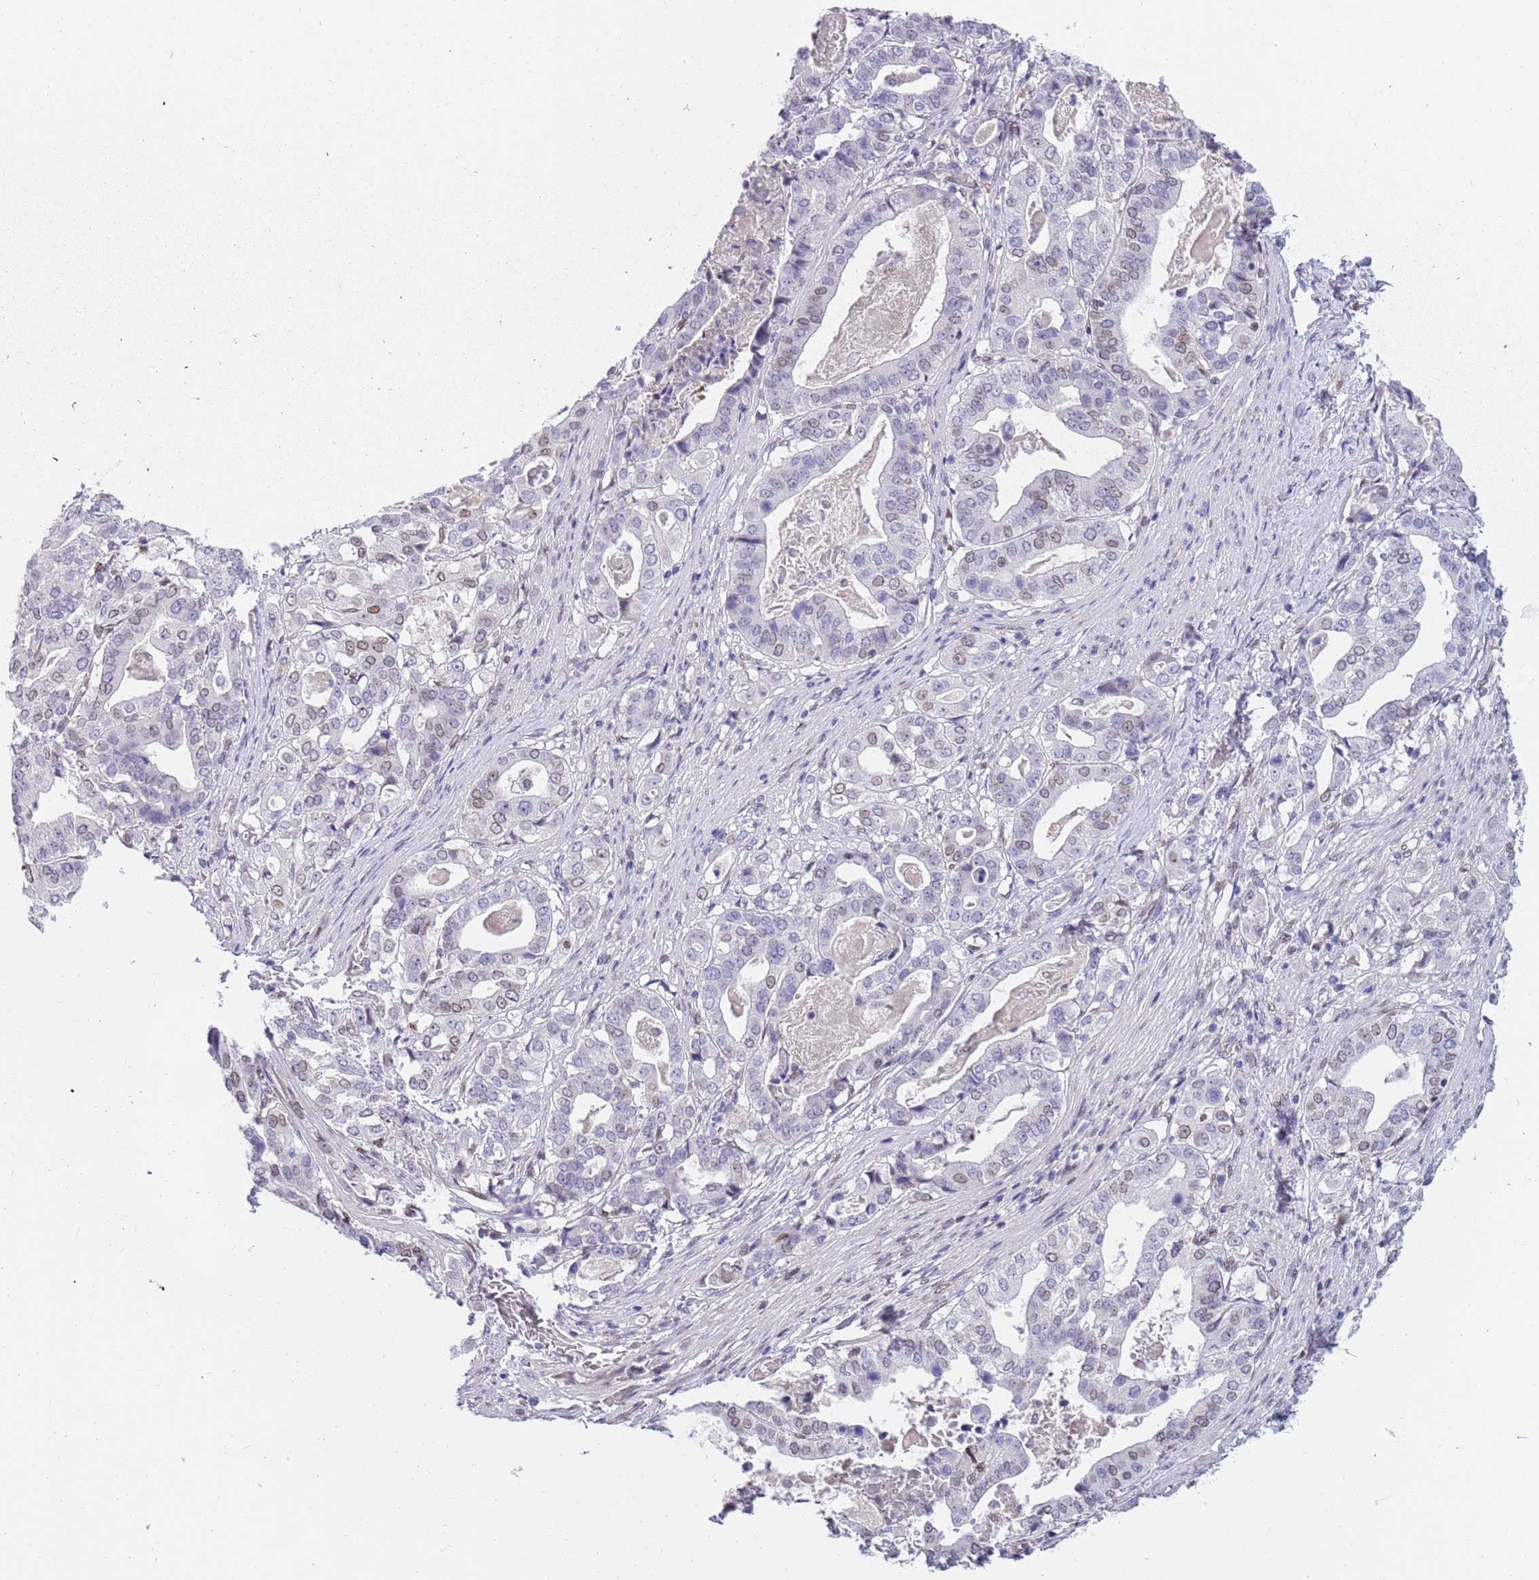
{"staining": {"intensity": "weak", "quantity": "<25%", "location": "cytoplasmic/membranous,nuclear"}, "tissue": "stomach cancer", "cell_type": "Tumor cells", "image_type": "cancer", "snomed": [{"axis": "morphology", "description": "Adenocarcinoma, NOS"}, {"axis": "topography", "description": "Stomach"}], "caption": "Immunohistochemistry (IHC) of human stomach adenocarcinoma shows no positivity in tumor cells. (DAB (3,3'-diaminobenzidine) IHC visualized using brightfield microscopy, high magnification).", "gene": "KLHDC2", "patient": {"sex": "male", "age": 48}}